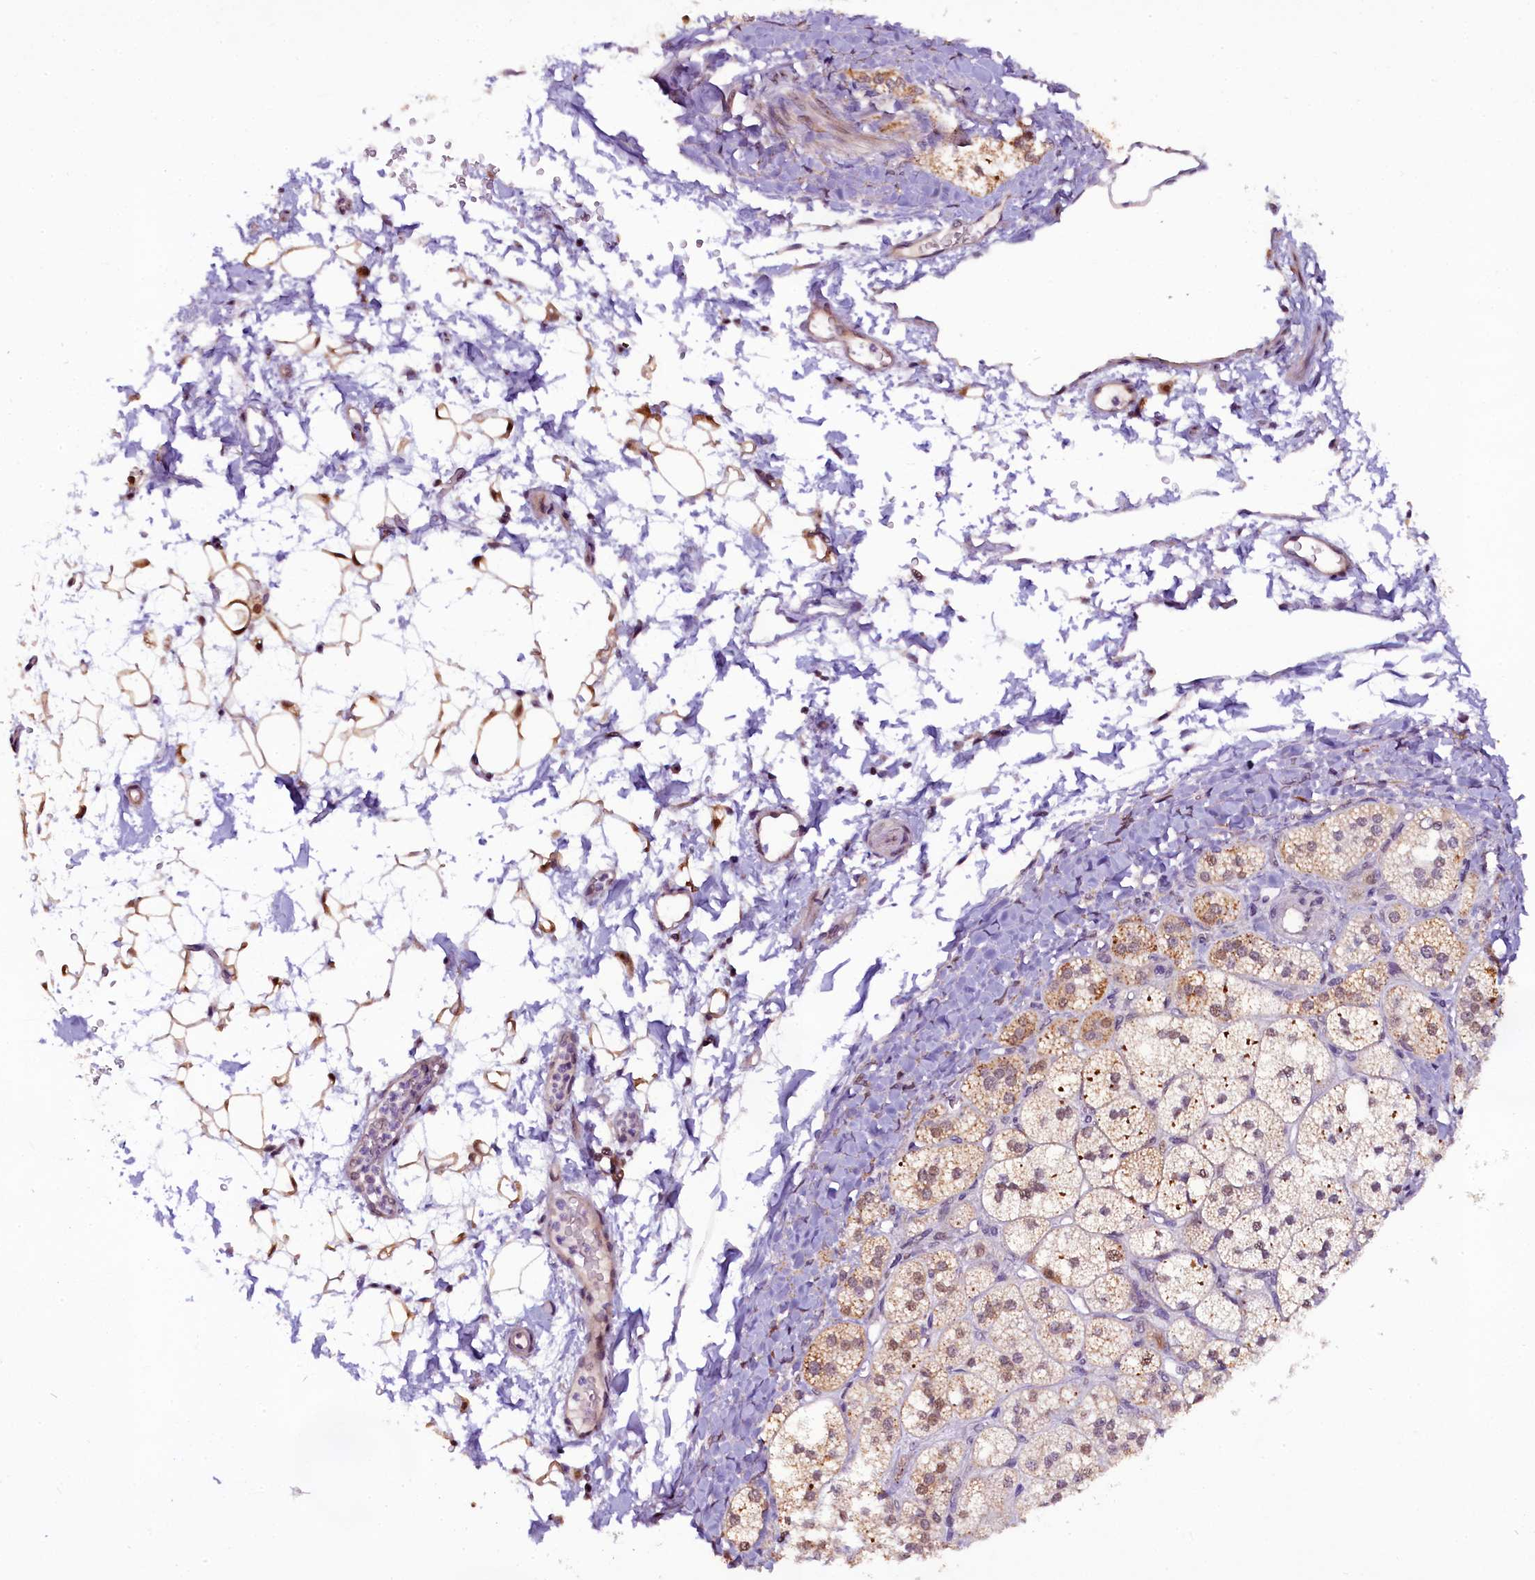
{"staining": {"intensity": "moderate", "quantity": "25%-75%", "location": "cytoplasmic/membranous,nuclear"}, "tissue": "adrenal gland", "cell_type": "Glandular cells", "image_type": "normal", "snomed": [{"axis": "morphology", "description": "Normal tissue, NOS"}, {"axis": "topography", "description": "Adrenal gland"}], "caption": "Benign adrenal gland demonstrates moderate cytoplasmic/membranous,nuclear positivity in approximately 25%-75% of glandular cells, visualized by immunohistochemistry. (DAB = brown stain, brightfield microscopy at high magnification).", "gene": "RPUSD2", "patient": {"sex": "male", "age": 61}}